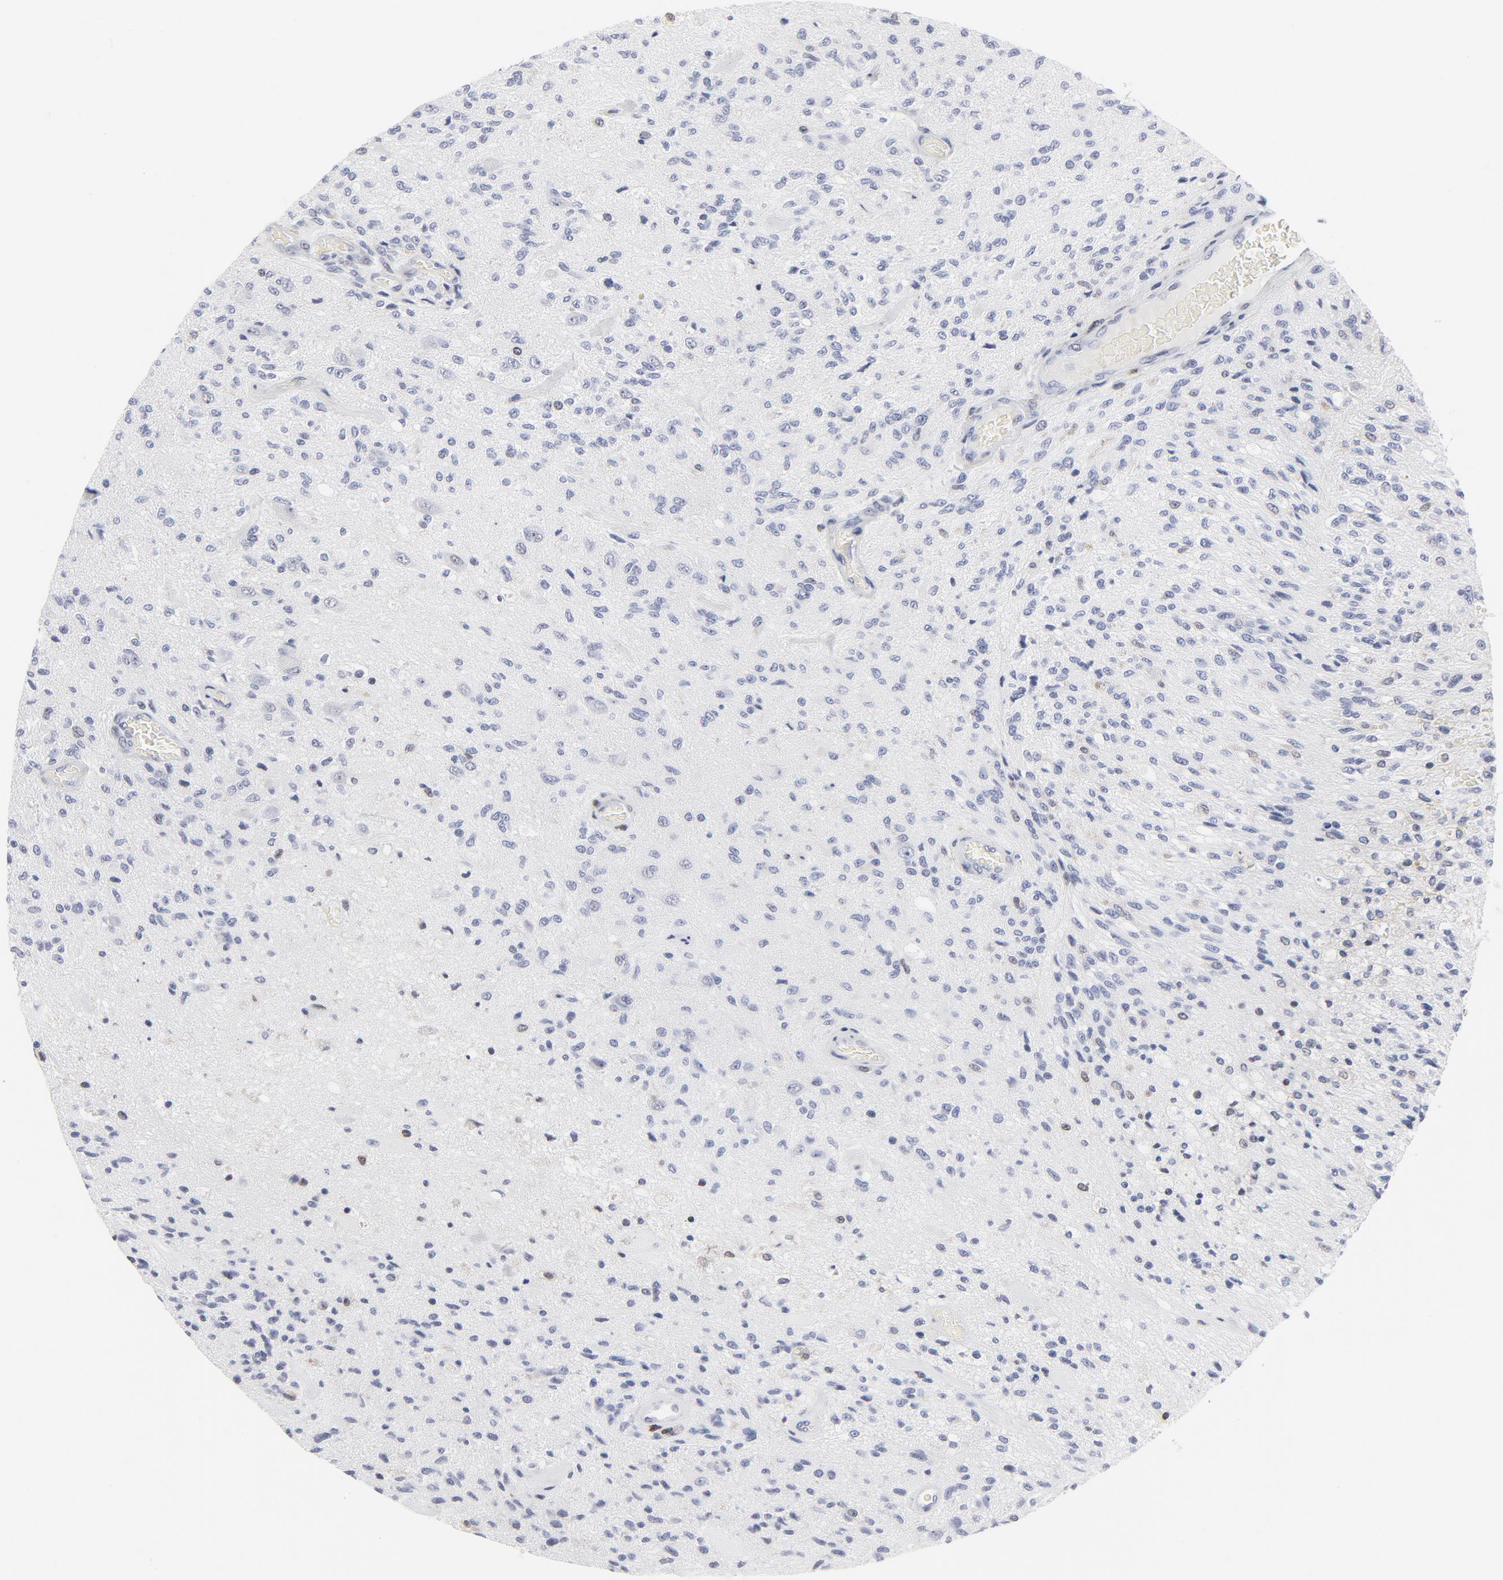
{"staining": {"intensity": "negative", "quantity": "none", "location": "none"}, "tissue": "glioma", "cell_type": "Tumor cells", "image_type": "cancer", "snomed": [{"axis": "morphology", "description": "Normal tissue, NOS"}, {"axis": "morphology", "description": "Glioma, malignant, High grade"}, {"axis": "topography", "description": "Cerebral cortex"}], "caption": "Micrograph shows no significant protein expression in tumor cells of glioma.", "gene": "CD2", "patient": {"sex": "male", "age": 77}}